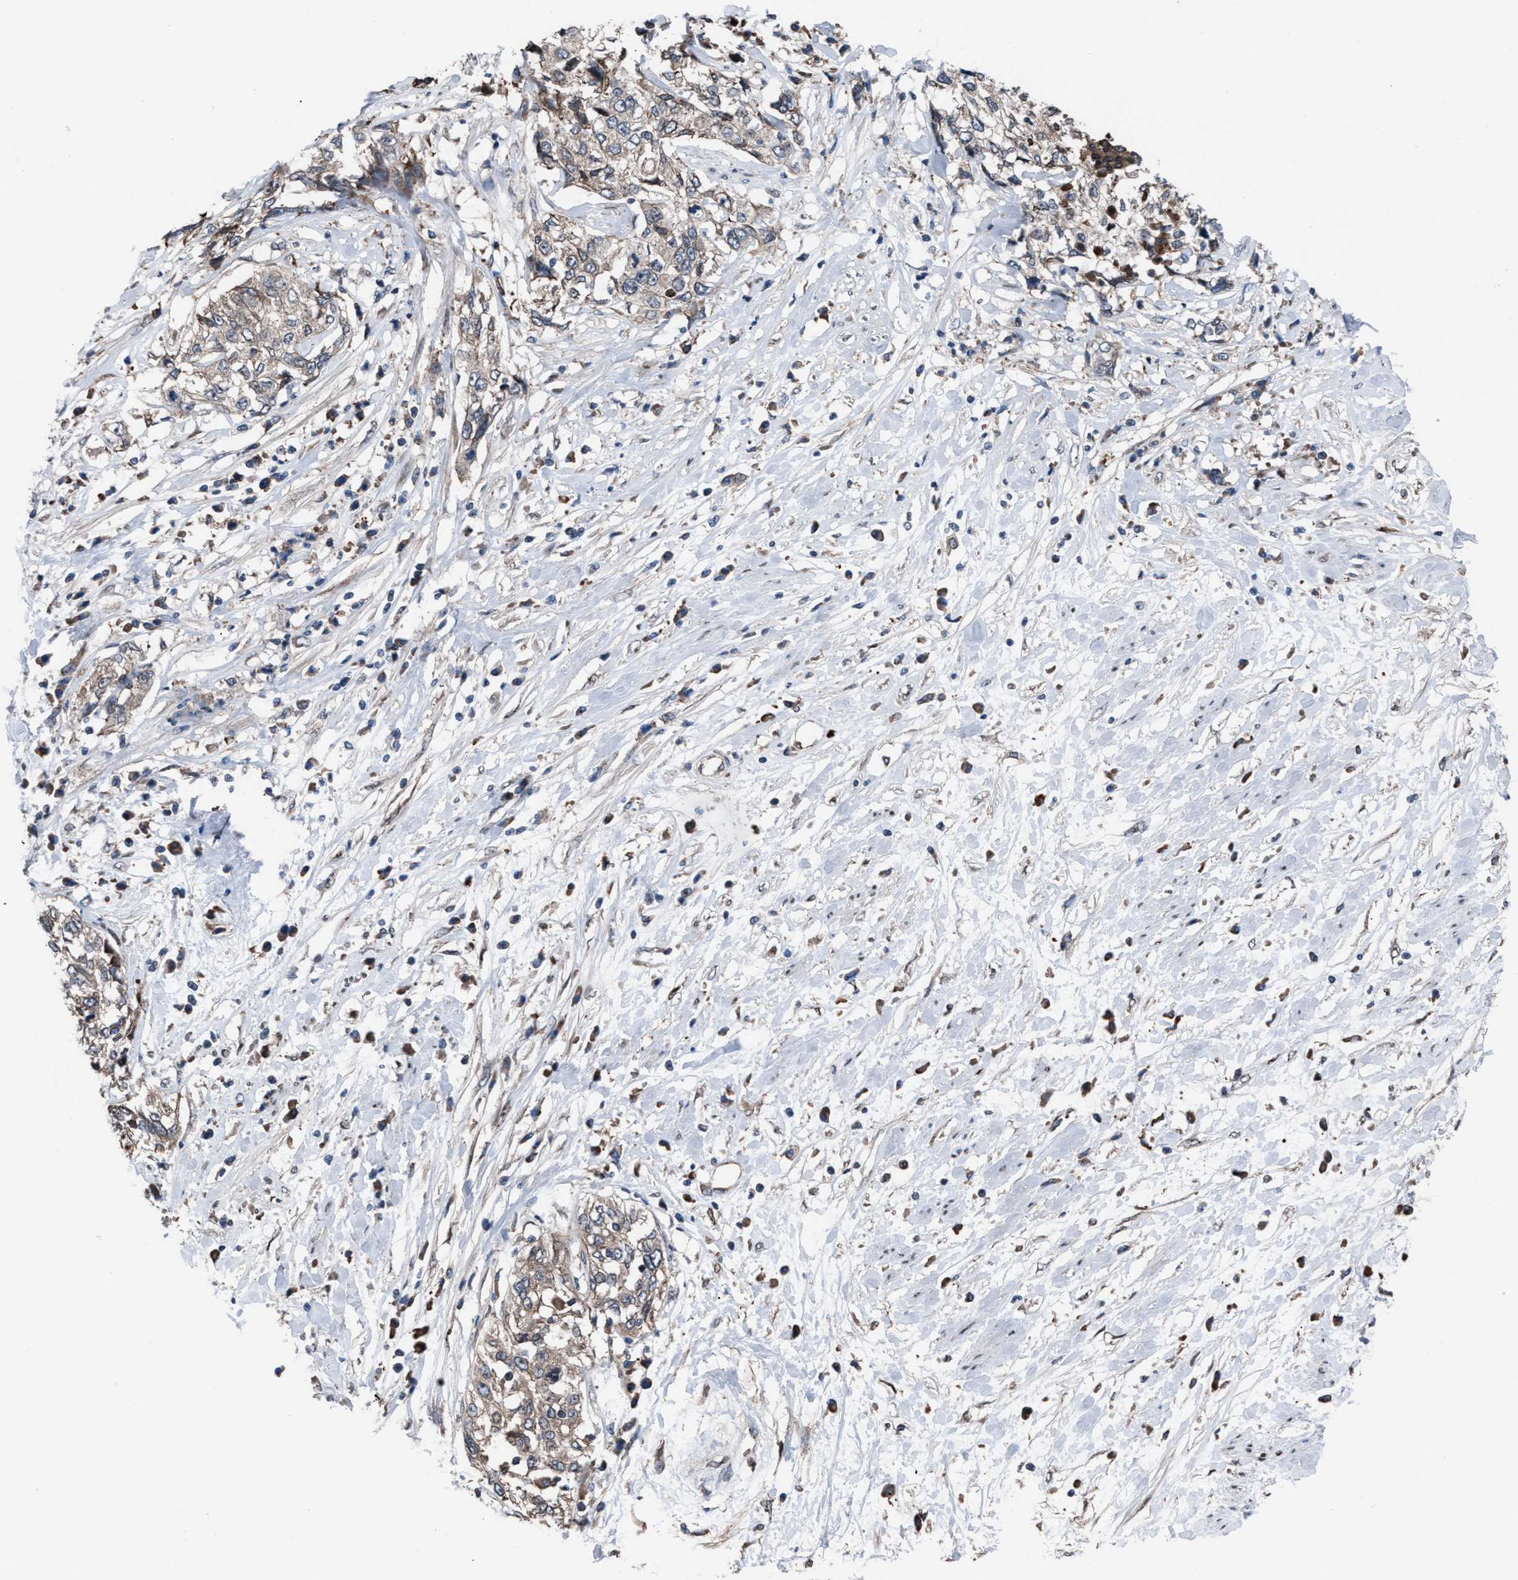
{"staining": {"intensity": "weak", "quantity": ">75%", "location": "cytoplasmic/membranous"}, "tissue": "cervical cancer", "cell_type": "Tumor cells", "image_type": "cancer", "snomed": [{"axis": "morphology", "description": "Squamous cell carcinoma, NOS"}, {"axis": "topography", "description": "Cervix"}], "caption": "There is low levels of weak cytoplasmic/membranous positivity in tumor cells of cervical cancer (squamous cell carcinoma), as demonstrated by immunohistochemical staining (brown color).", "gene": "TP53BP2", "patient": {"sex": "female", "age": 57}}